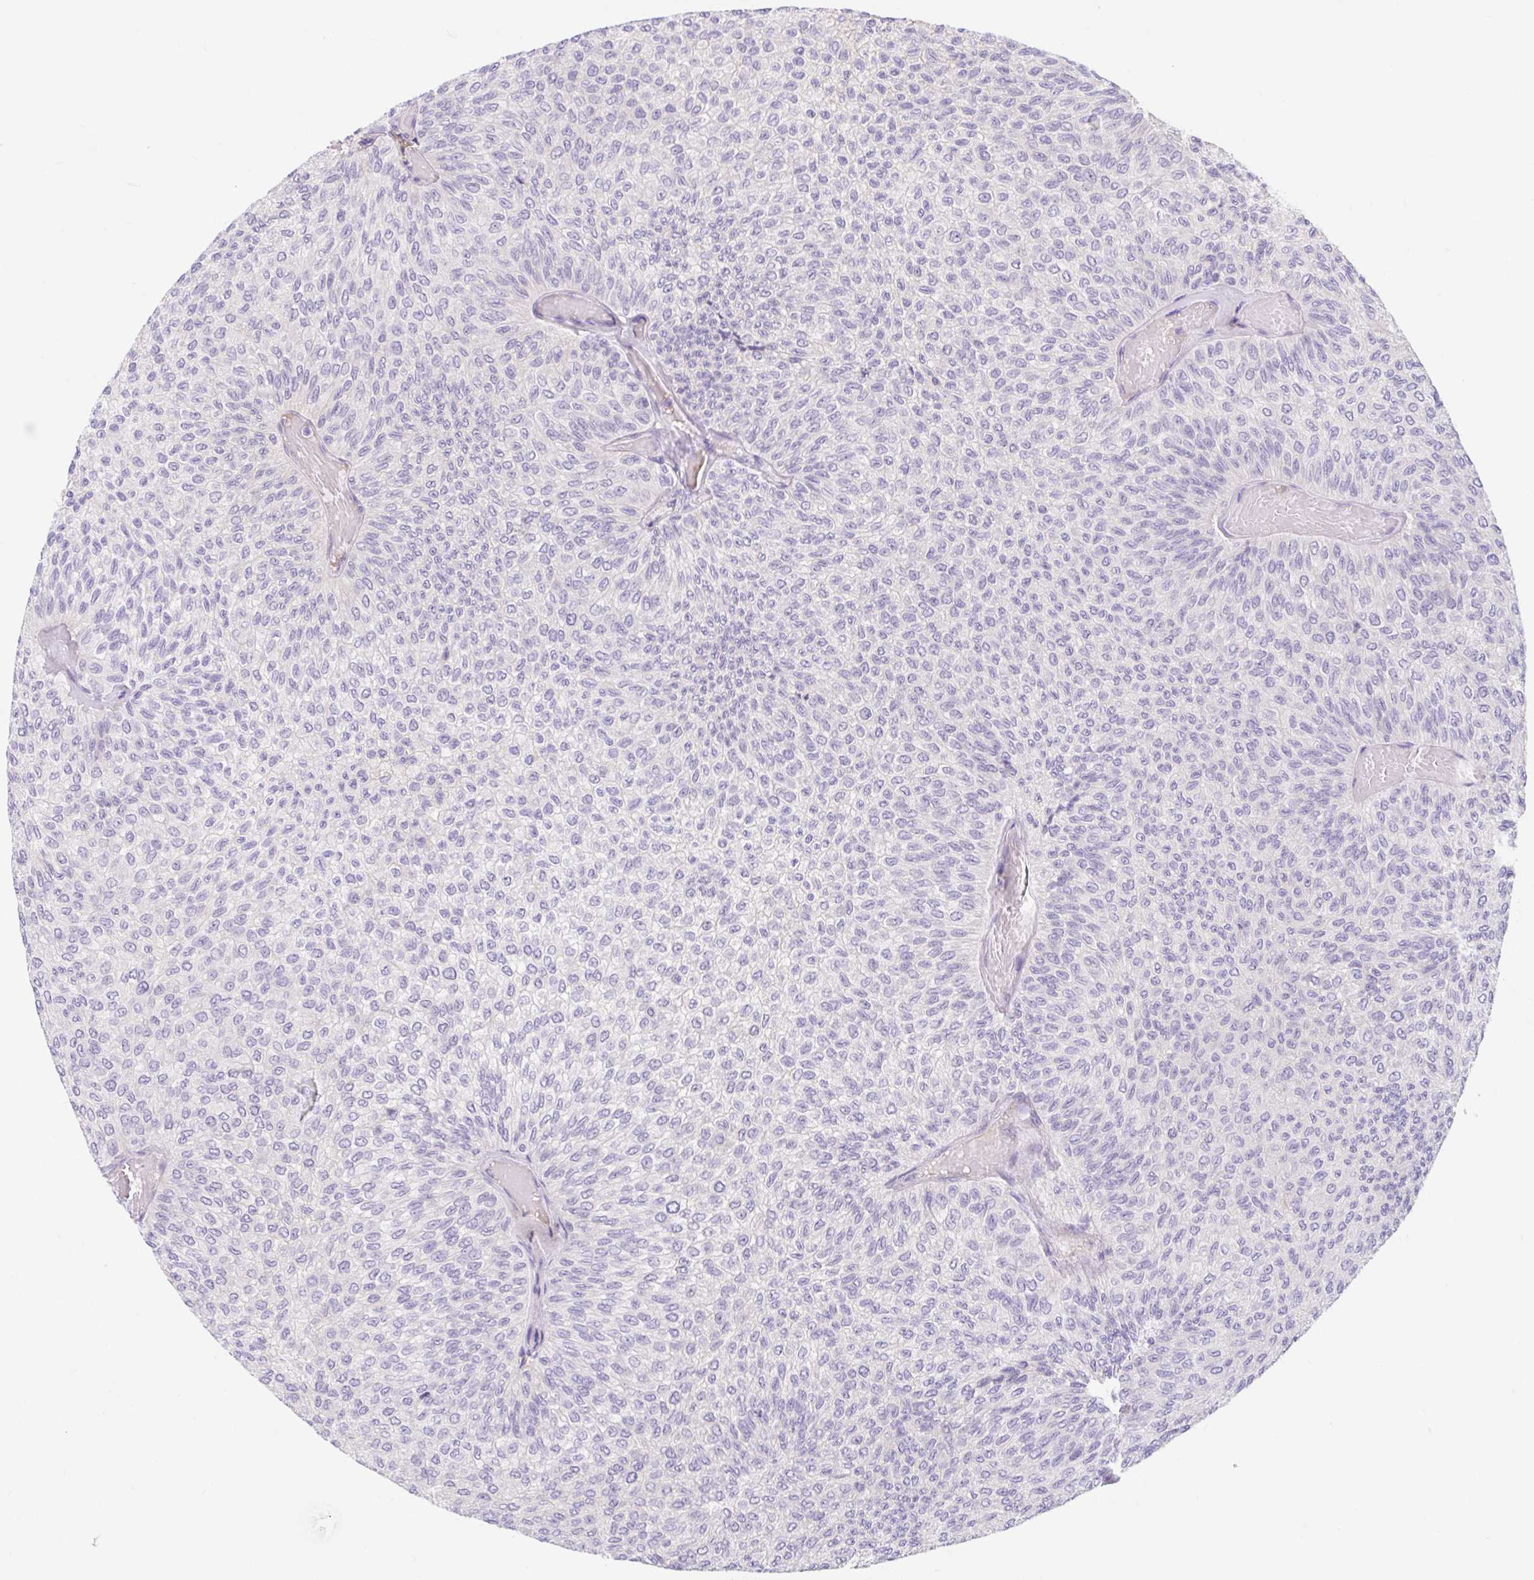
{"staining": {"intensity": "negative", "quantity": "none", "location": "none"}, "tissue": "urothelial cancer", "cell_type": "Tumor cells", "image_type": "cancer", "snomed": [{"axis": "morphology", "description": "Urothelial carcinoma, Low grade"}, {"axis": "topography", "description": "Urinary bladder"}], "caption": "A micrograph of urothelial carcinoma (low-grade) stained for a protein shows no brown staining in tumor cells.", "gene": "SLC28A1", "patient": {"sex": "male", "age": 78}}